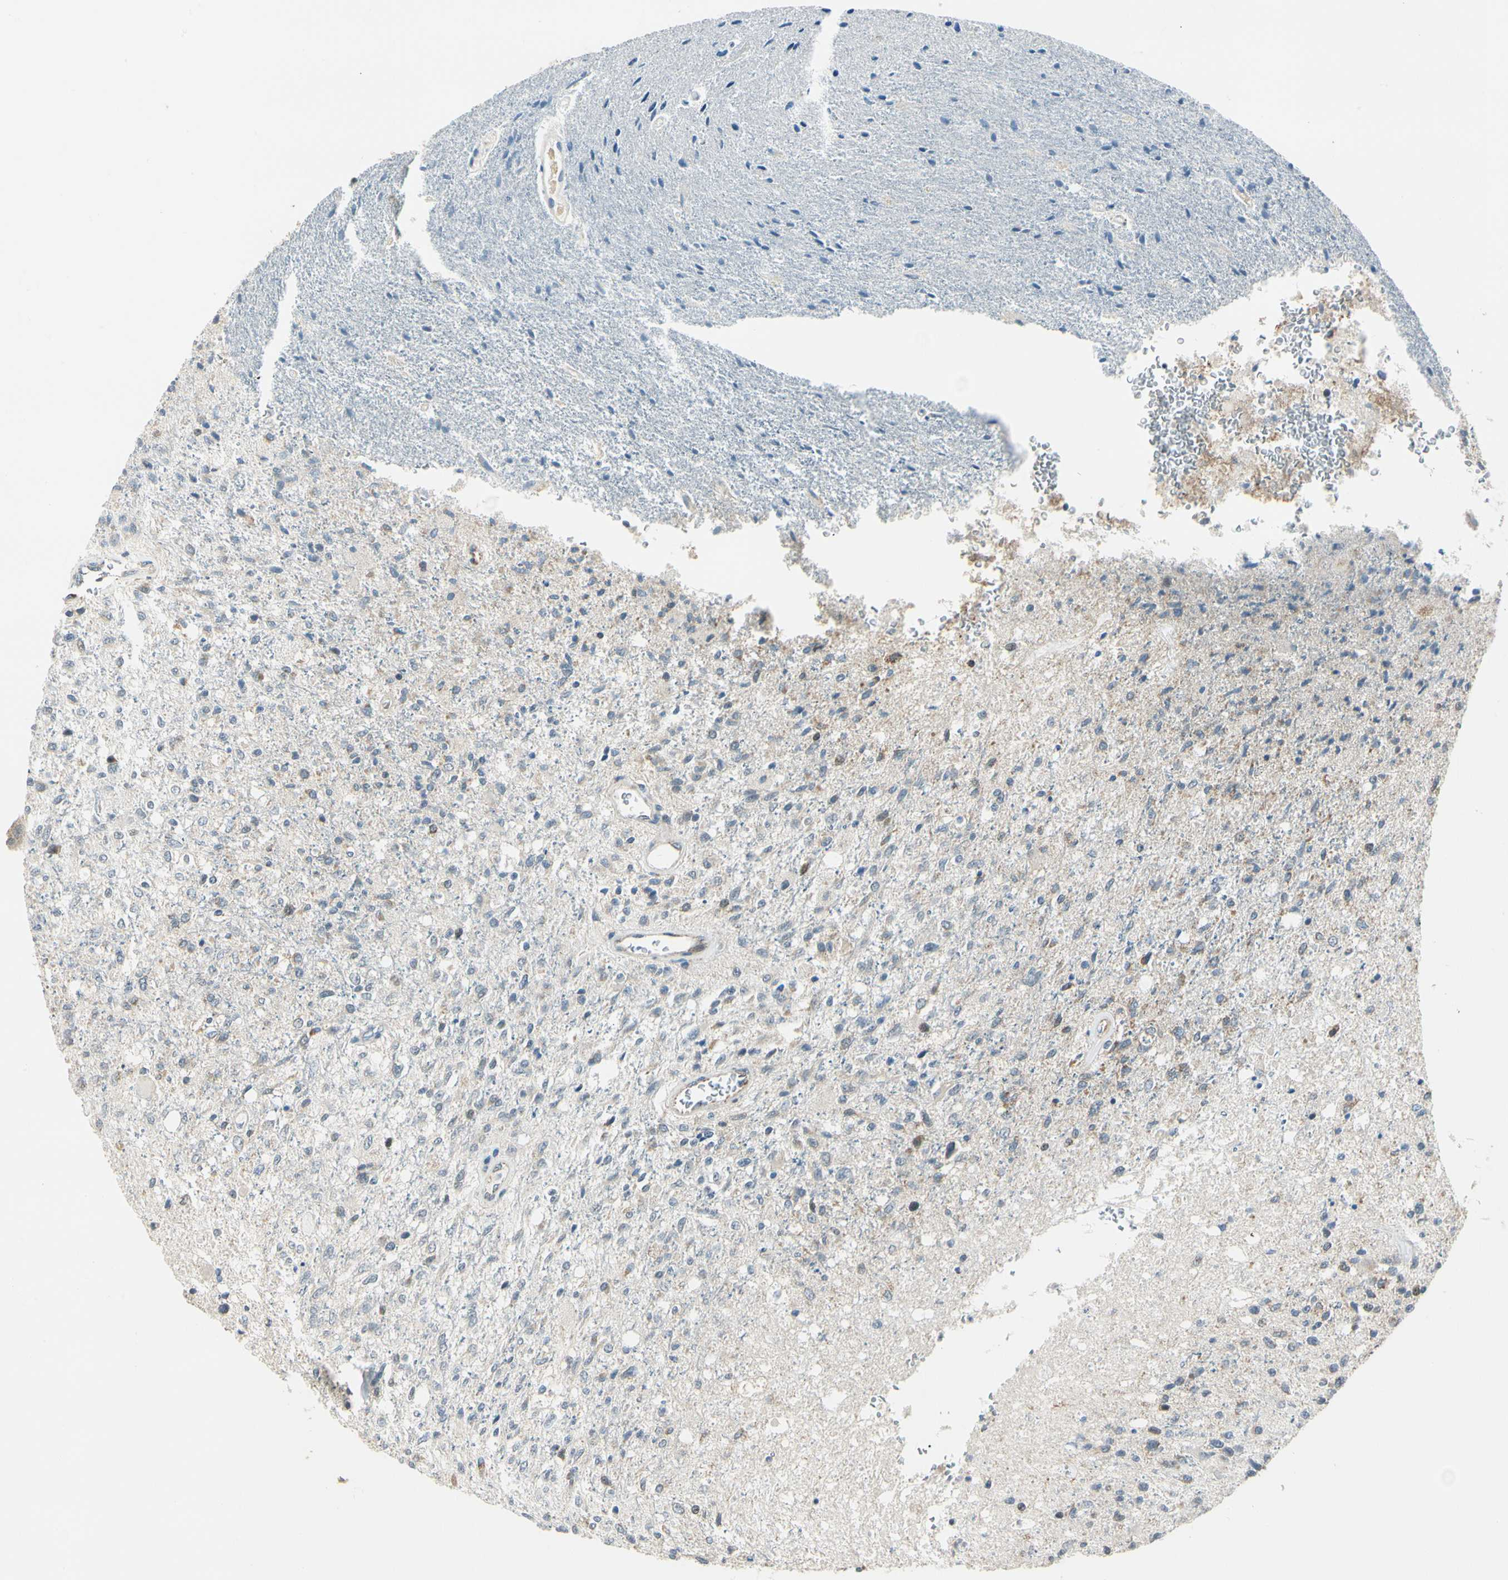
{"staining": {"intensity": "weak", "quantity": "<25%", "location": "cytoplasmic/membranous"}, "tissue": "glioma", "cell_type": "Tumor cells", "image_type": "cancer", "snomed": [{"axis": "morphology", "description": "Normal tissue, NOS"}, {"axis": "morphology", "description": "Glioma, malignant, High grade"}, {"axis": "topography", "description": "Cerebral cortex"}], "caption": "DAB immunohistochemical staining of human malignant glioma (high-grade) shows no significant expression in tumor cells.", "gene": "KHDC4", "patient": {"sex": "male", "age": 77}}